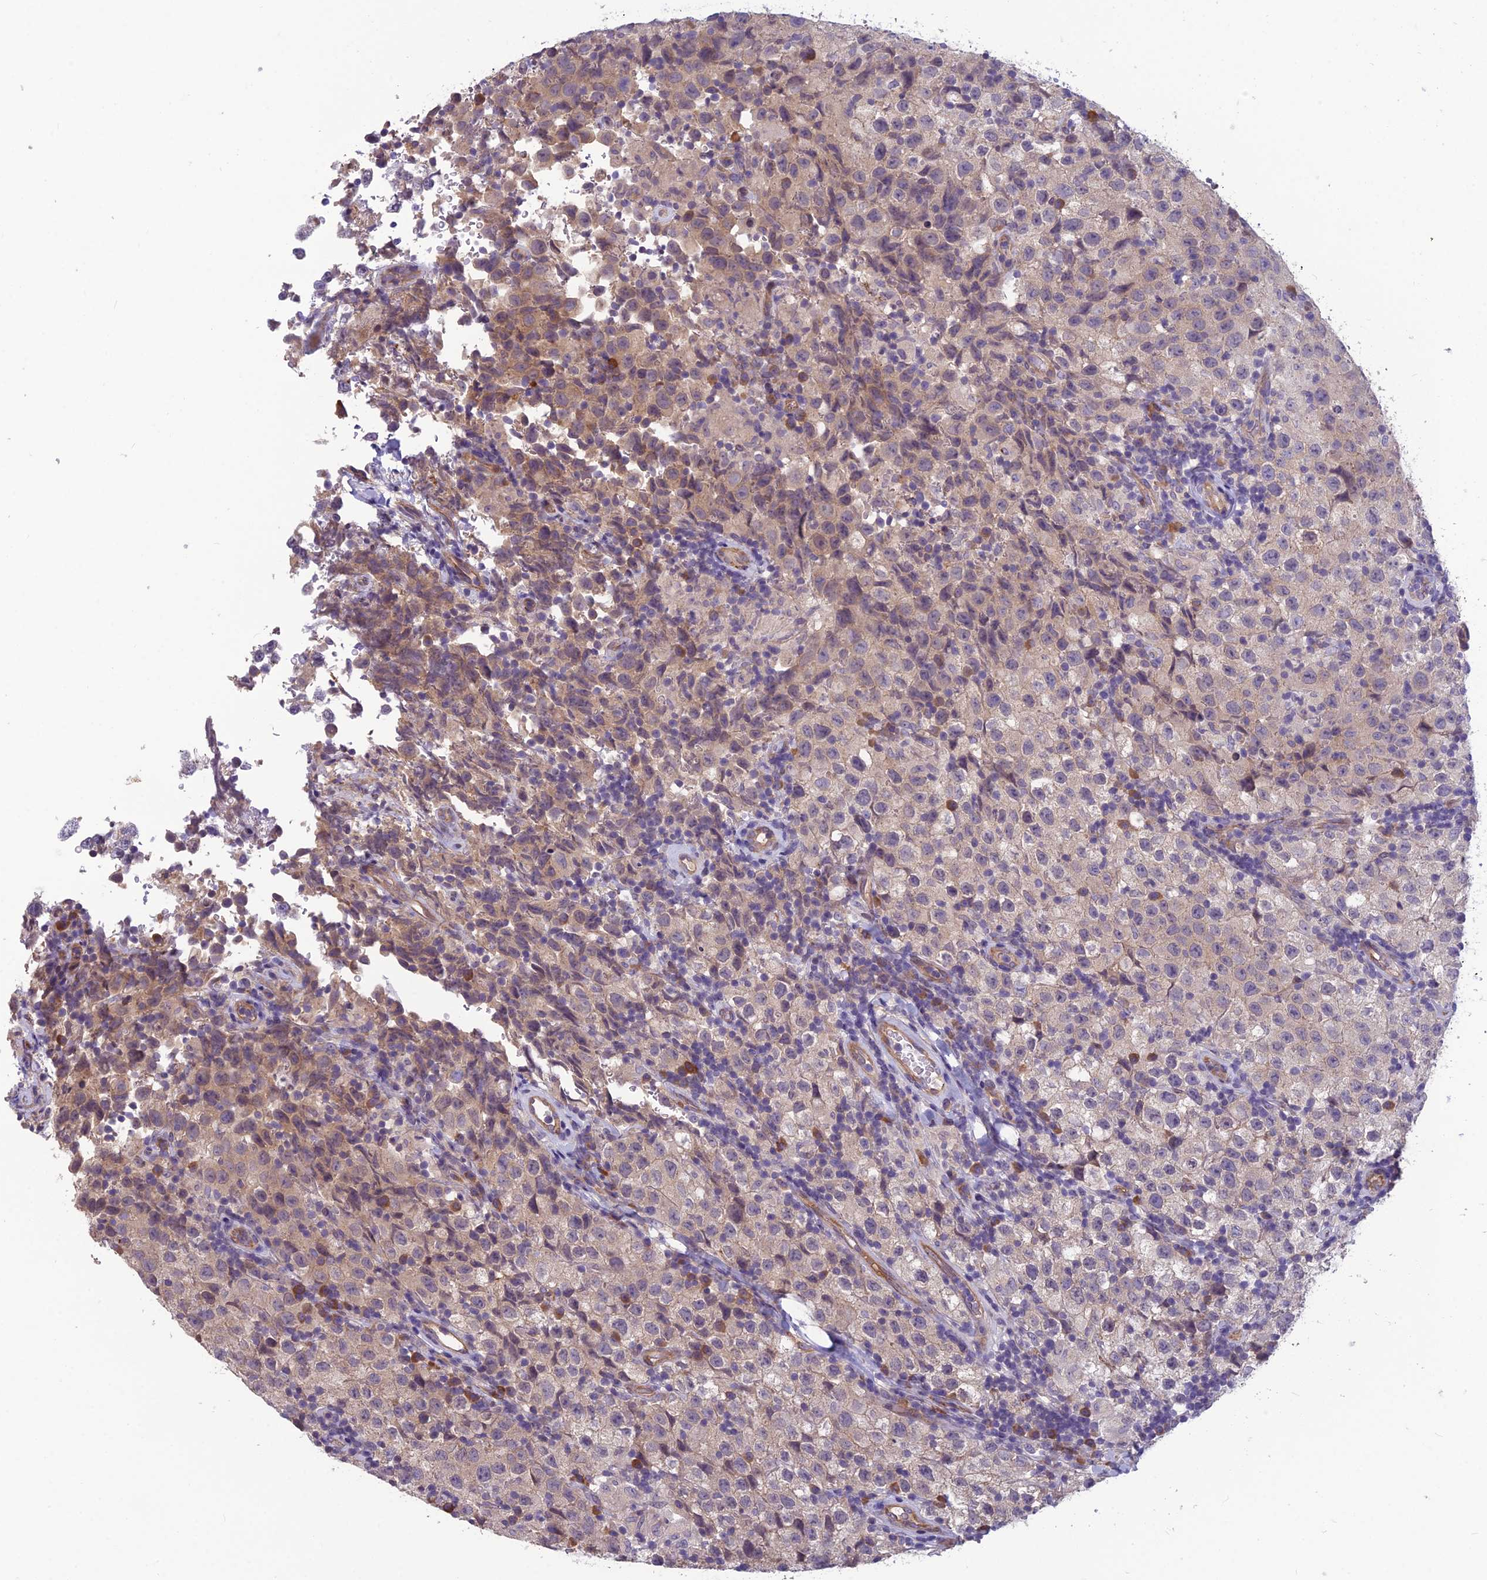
{"staining": {"intensity": "moderate", "quantity": "<25%", "location": "cytoplasmic/membranous"}, "tissue": "testis cancer", "cell_type": "Tumor cells", "image_type": "cancer", "snomed": [{"axis": "morphology", "description": "Seminoma, NOS"}, {"axis": "morphology", "description": "Carcinoma, Embryonal, NOS"}, {"axis": "topography", "description": "Testis"}], "caption": "Testis cancer stained with DAB immunohistochemistry exhibits low levels of moderate cytoplasmic/membranous expression in approximately <25% of tumor cells. Immunohistochemistry (ihc) stains the protein in brown and the nuclei are stained blue.", "gene": "TSPAN15", "patient": {"sex": "male", "age": 41}}